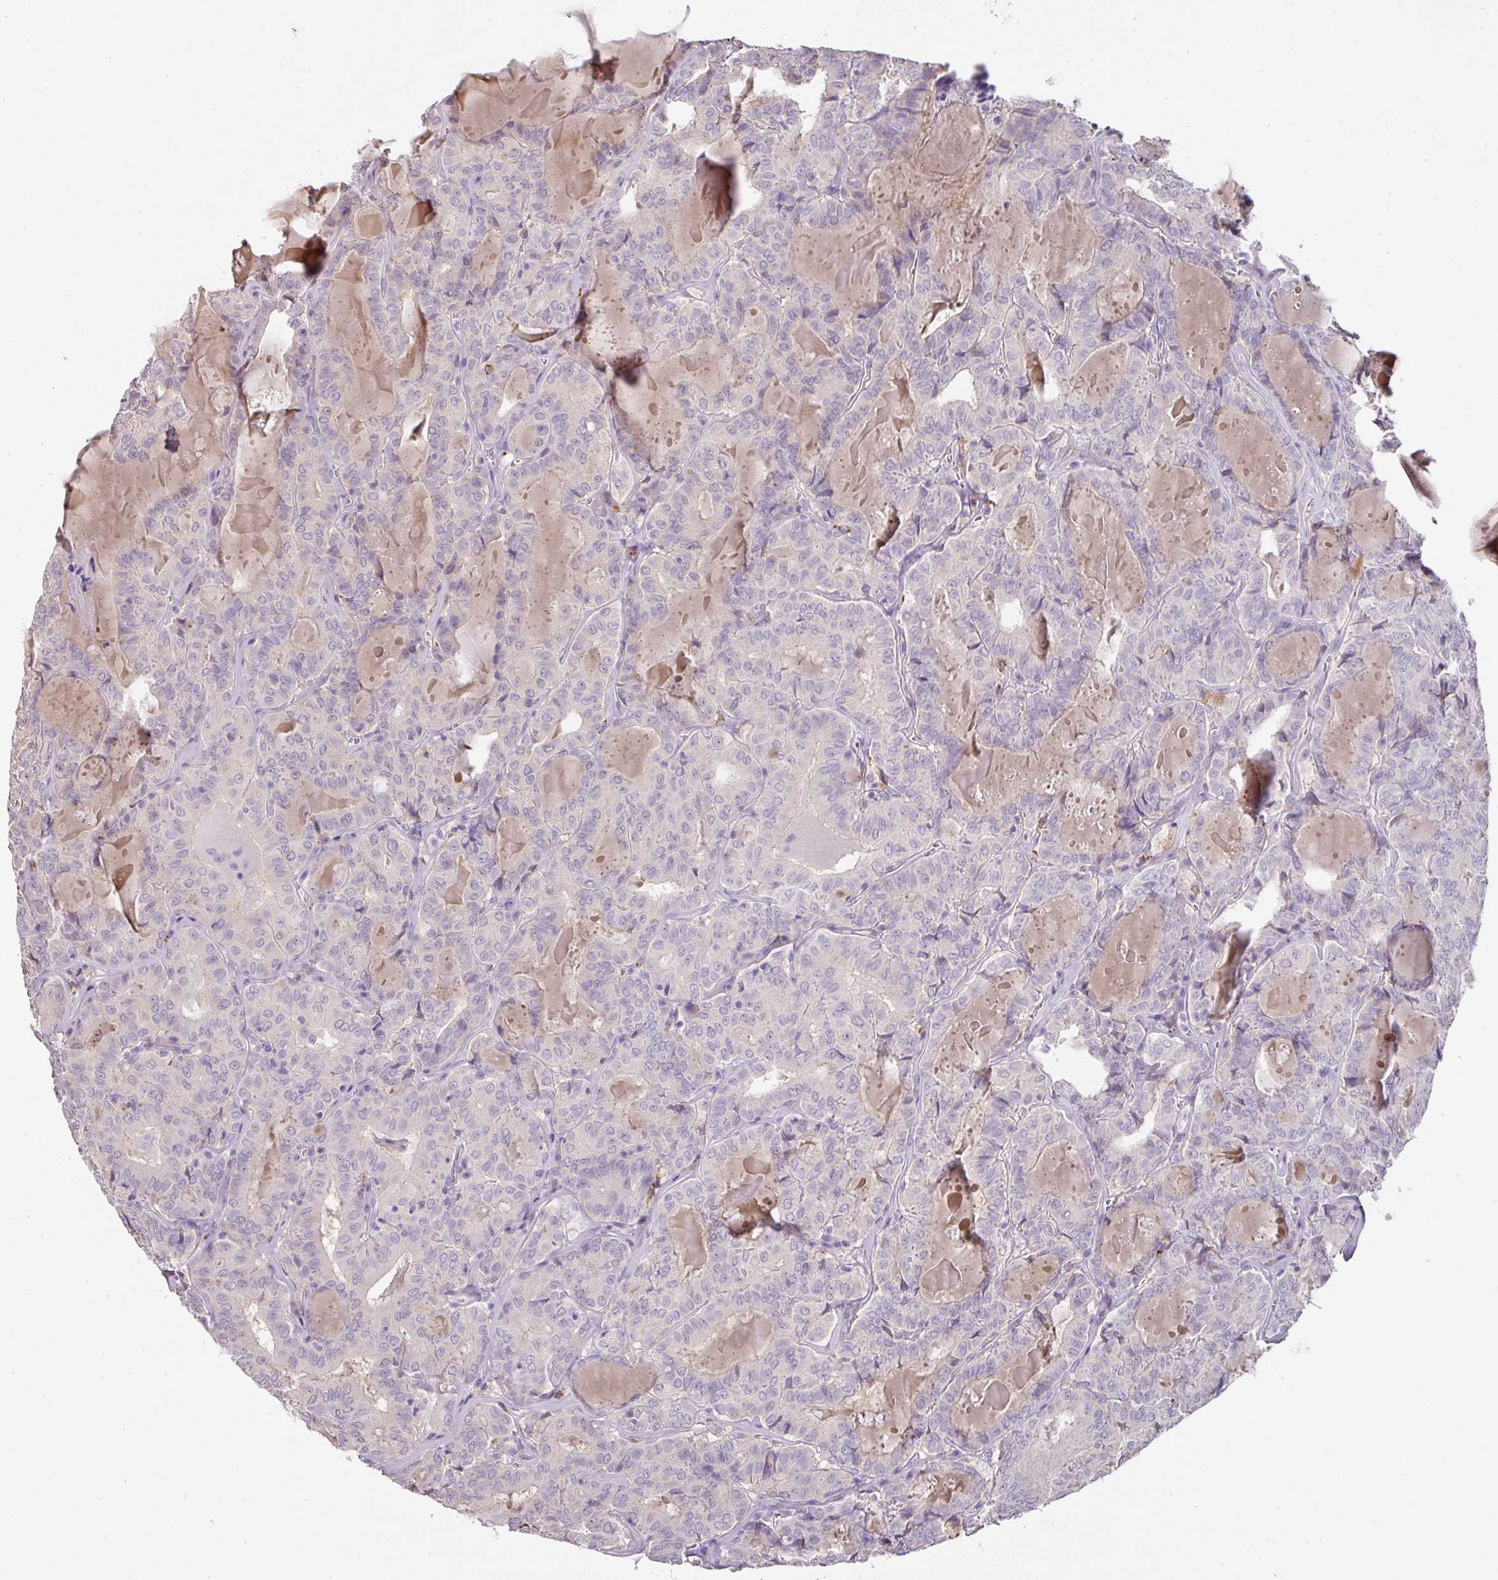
{"staining": {"intensity": "negative", "quantity": "none", "location": "none"}, "tissue": "thyroid cancer", "cell_type": "Tumor cells", "image_type": "cancer", "snomed": [{"axis": "morphology", "description": "Papillary adenocarcinoma, NOS"}, {"axis": "topography", "description": "Thyroid gland"}], "caption": "Protein analysis of thyroid papillary adenocarcinoma exhibits no significant positivity in tumor cells.", "gene": "CCZ1", "patient": {"sex": "female", "age": 72}}